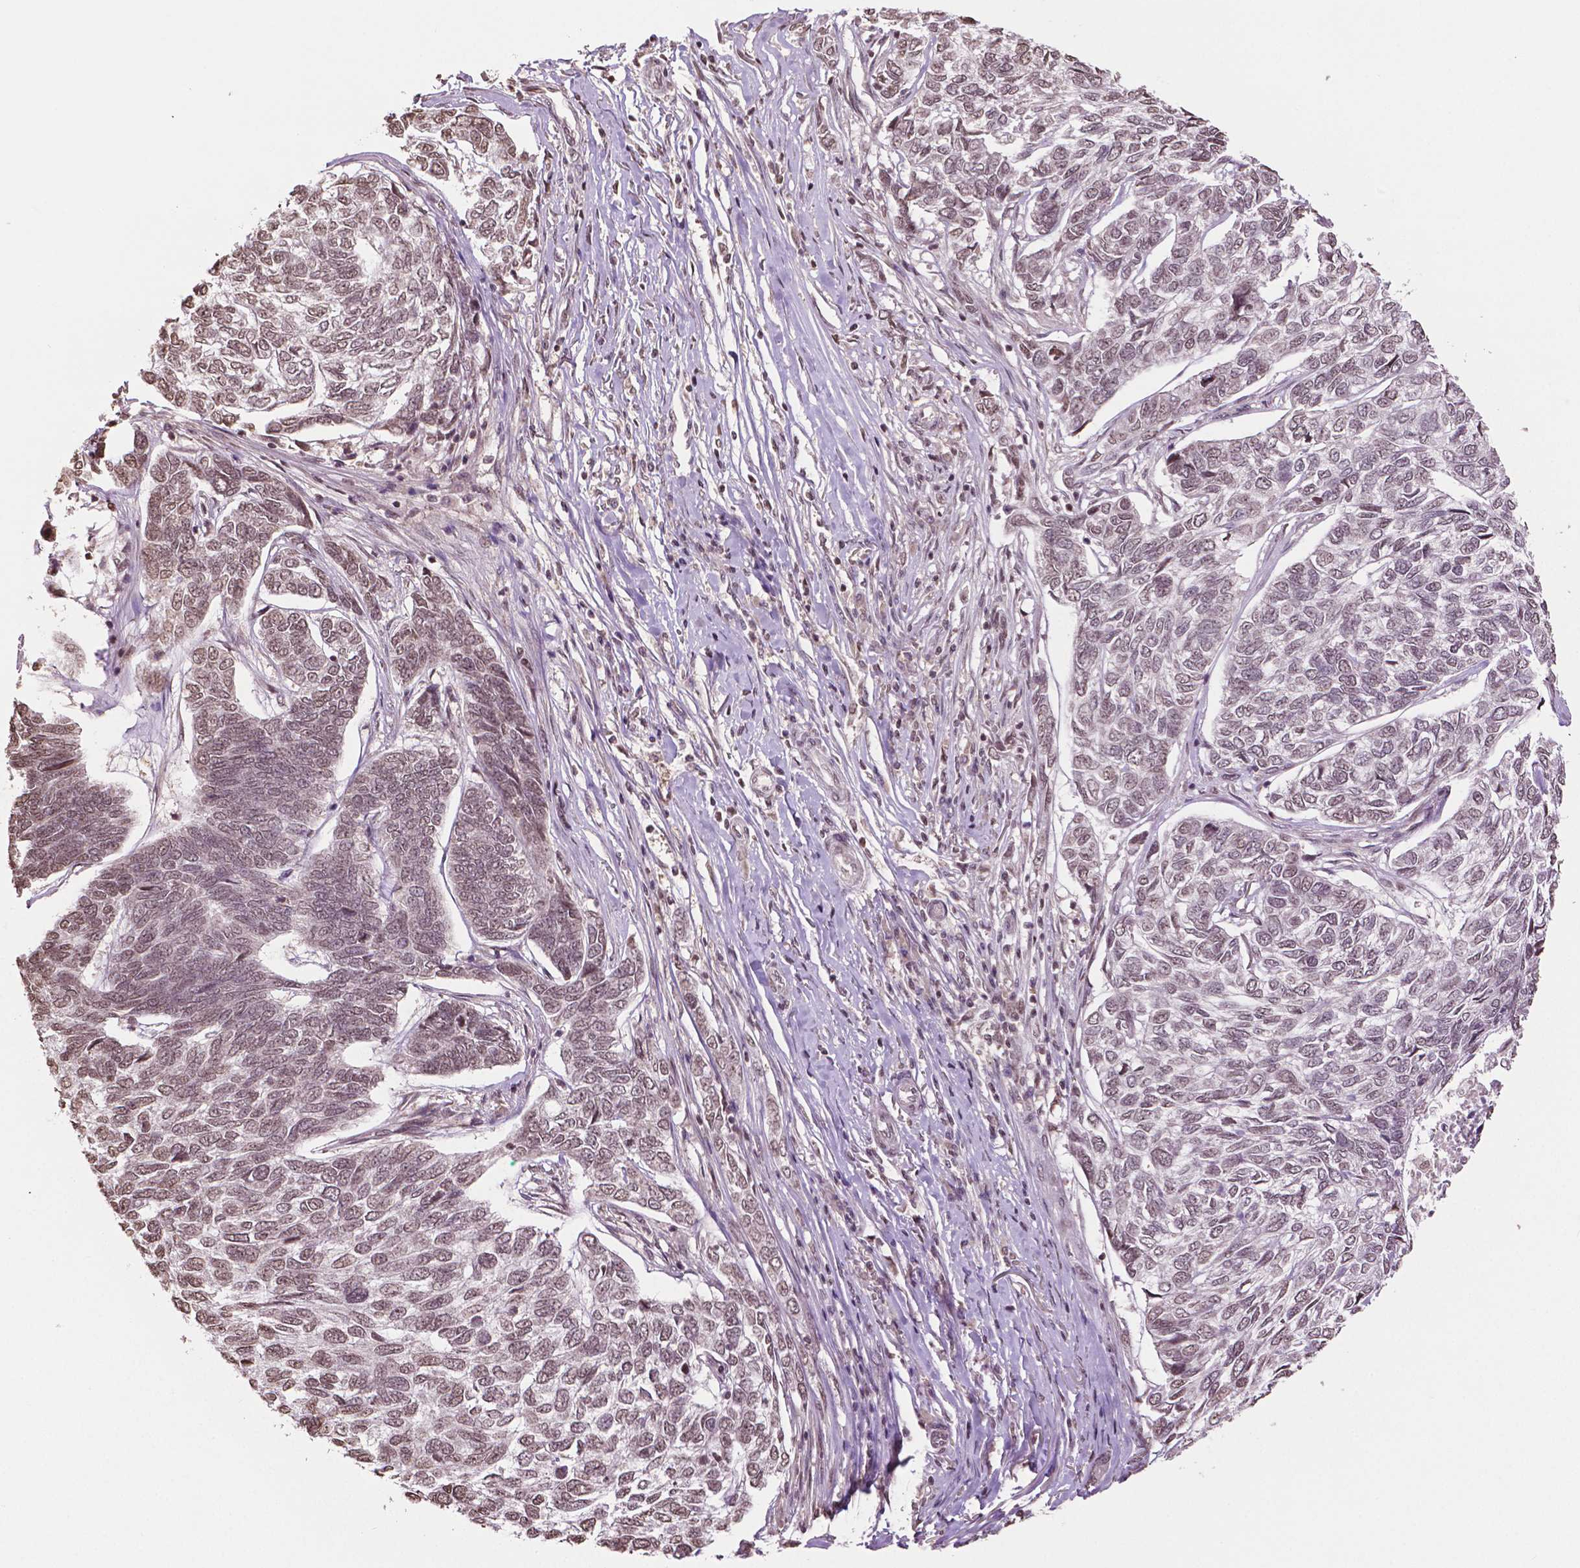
{"staining": {"intensity": "moderate", "quantity": "25%-75%", "location": "nuclear"}, "tissue": "skin cancer", "cell_type": "Tumor cells", "image_type": "cancer", "snomed": [{"axis": "morphology", "description": "Basal cell carcinoma"}, {"axis": "topography", "description": "Skin"}], "caption": "An immunohistochemistry photomicrograph of neoplastic tissue is shown. Protein staining in brown highlights moderate nuclear positivity in skin cancer within tumor cells.", "gene": "DEK", "patient": {"sex": "female", "age": 65}}